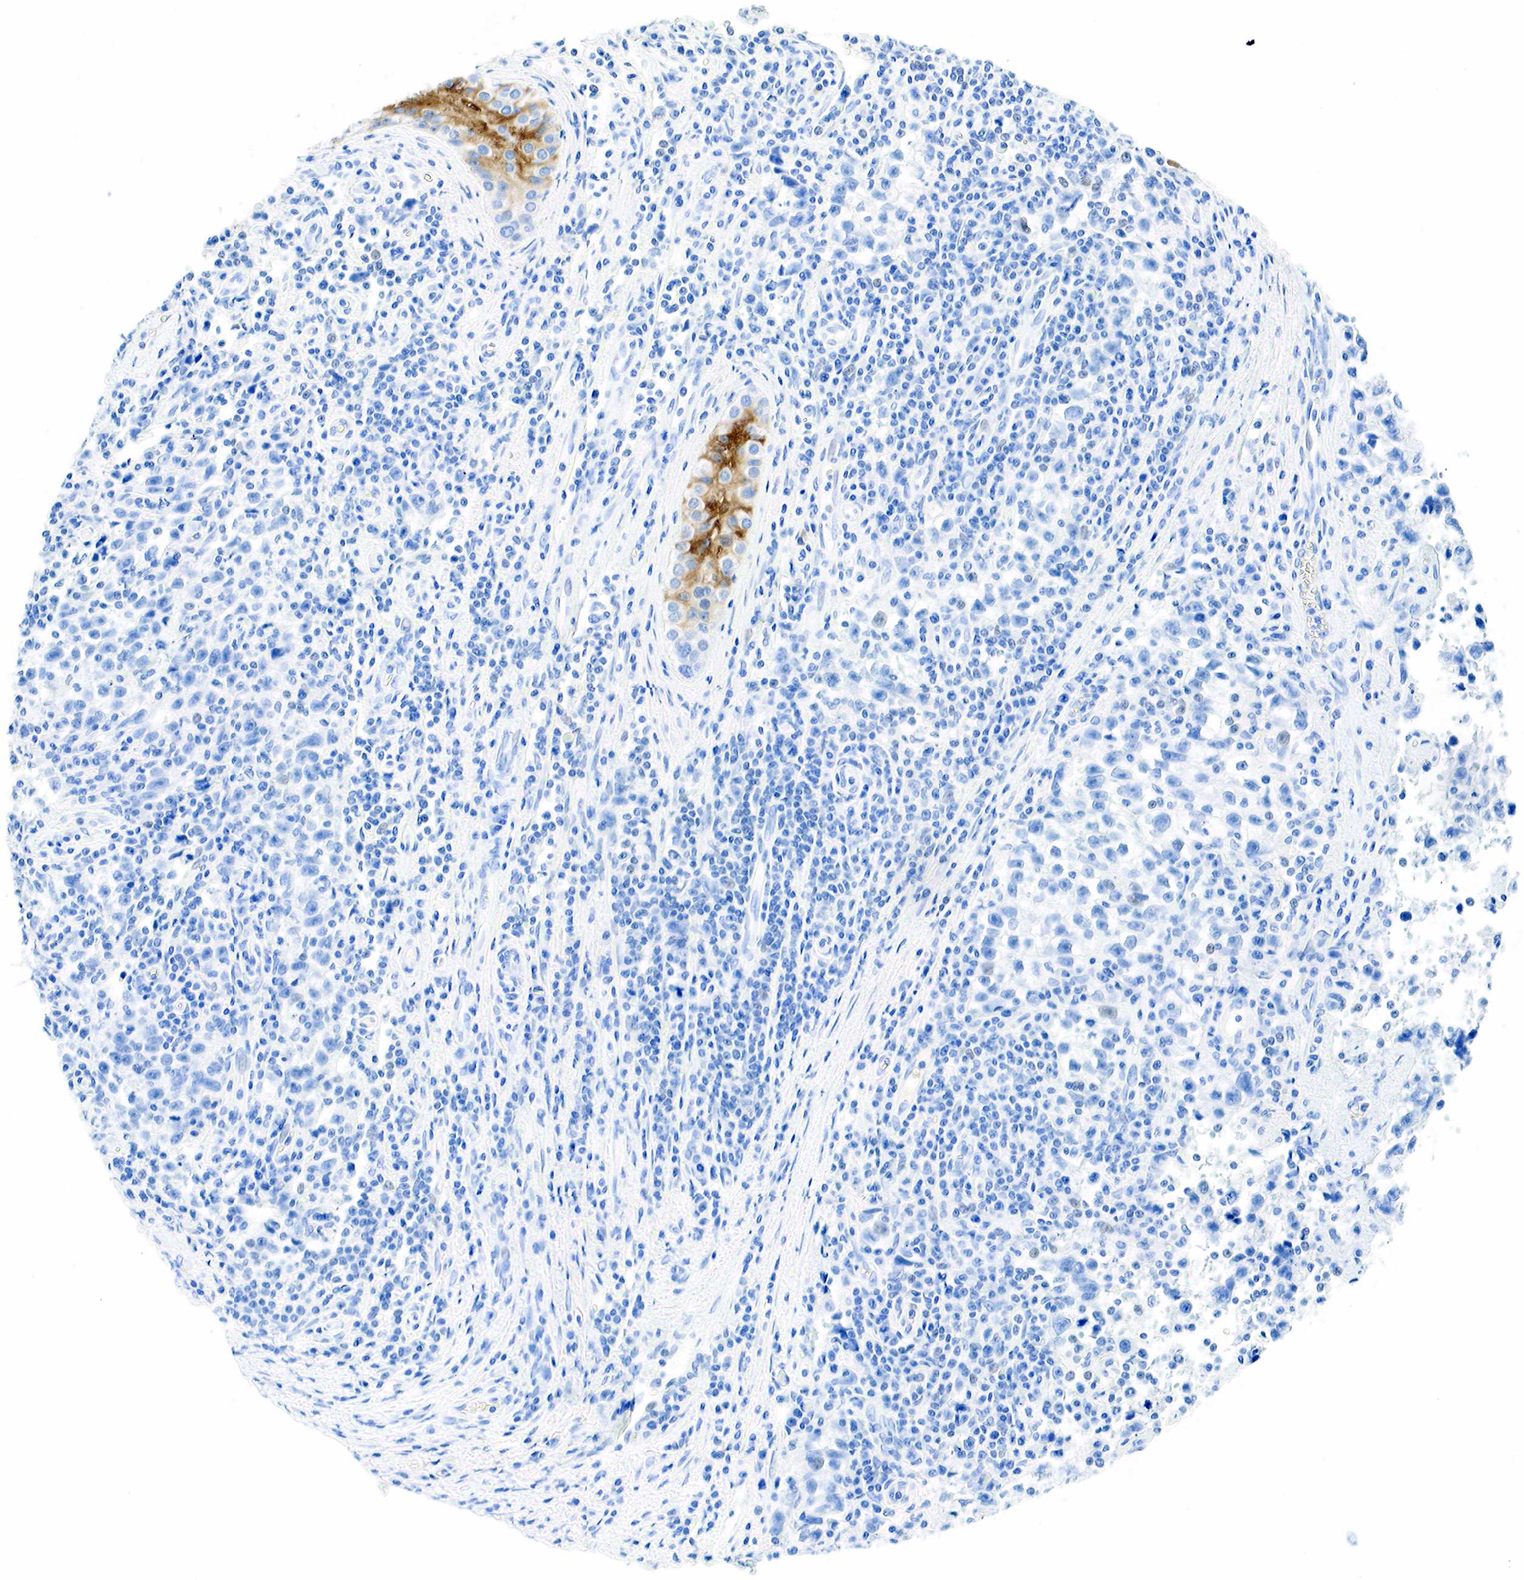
{"staining": {"intensity": "negative", "quantity": "none", "location": "none"}, "tissue": "testis cancer", "cell_type": "Tumor cells", "image_type": "cancer", "snomed": [{"axis": "morphology", "description": "Seminoma, NOS"}, {"axis": "topography", "description": "Testis"}], "caption": "Protein analysis of testis cancer reveals no significant expression in tumor cells. (DAB immunohistochemistry (IHC) with hematoxylin counter stain).", "gene": "INHA", "patient": {"sex": "male", "age": 38}}